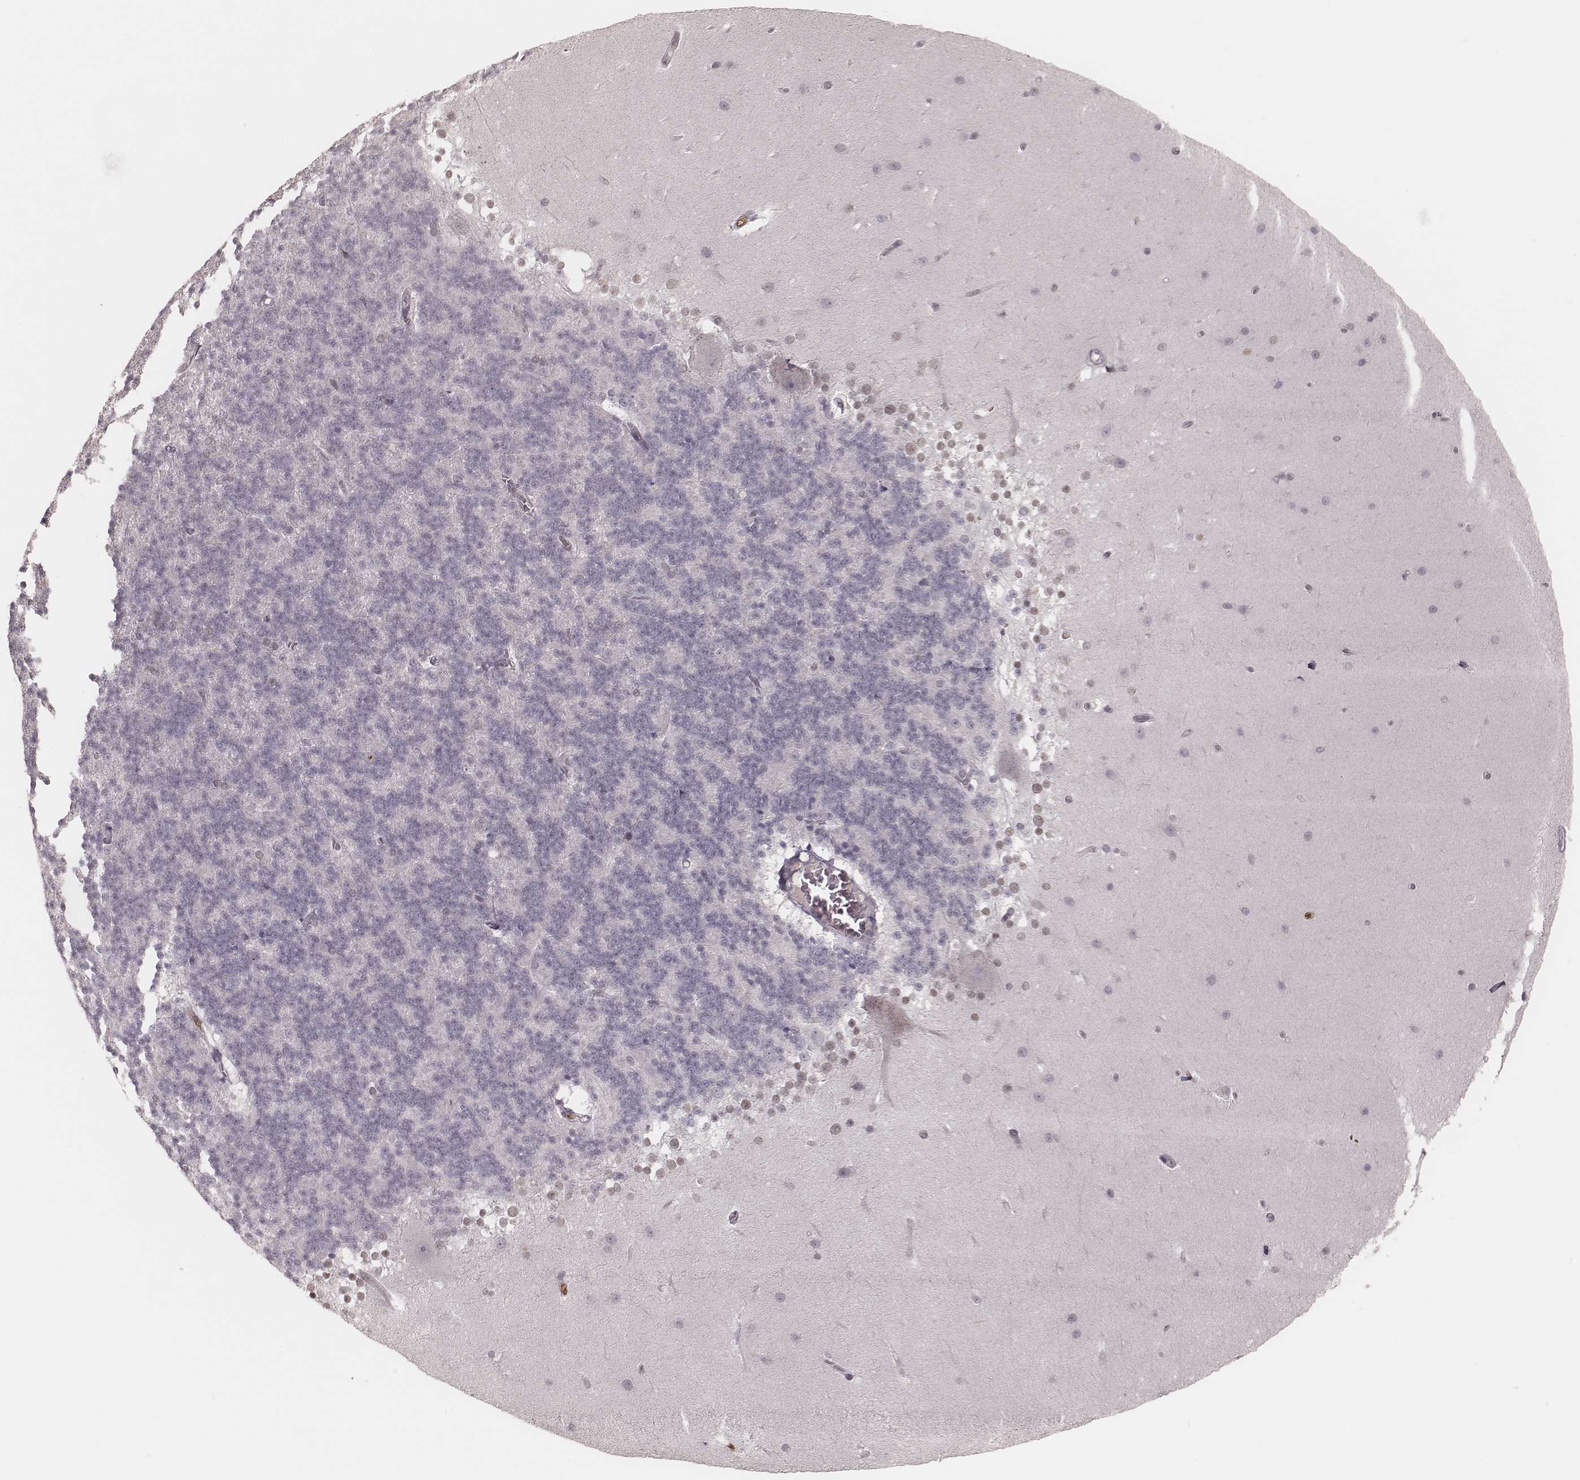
{"staining": {"intensity": "negative", "quantity": "none", "location": "none"}, "tissue": "cerebellum", "cell_type": "Cells in granular layer", "image_type": "normal", "snomed": [{"axis": "morphology", "description": "Normal tissue, NOS"}, {"axis": "topography", "description": "Cerebellum"}], "caption": "This micrograph is of unremarkable cerebellum stained with immunohistochemistry (IHC) to label a protein in brown with the nuclei are counter-stained blue. There is no expression in cells in granular layer. (Stains: DAB IHC with hematoxylin counter stain, Microscopy: brightfield microscopy at high magnification).", "gene": "KITLG", "patient": {"sex": "female", "age": 19}}